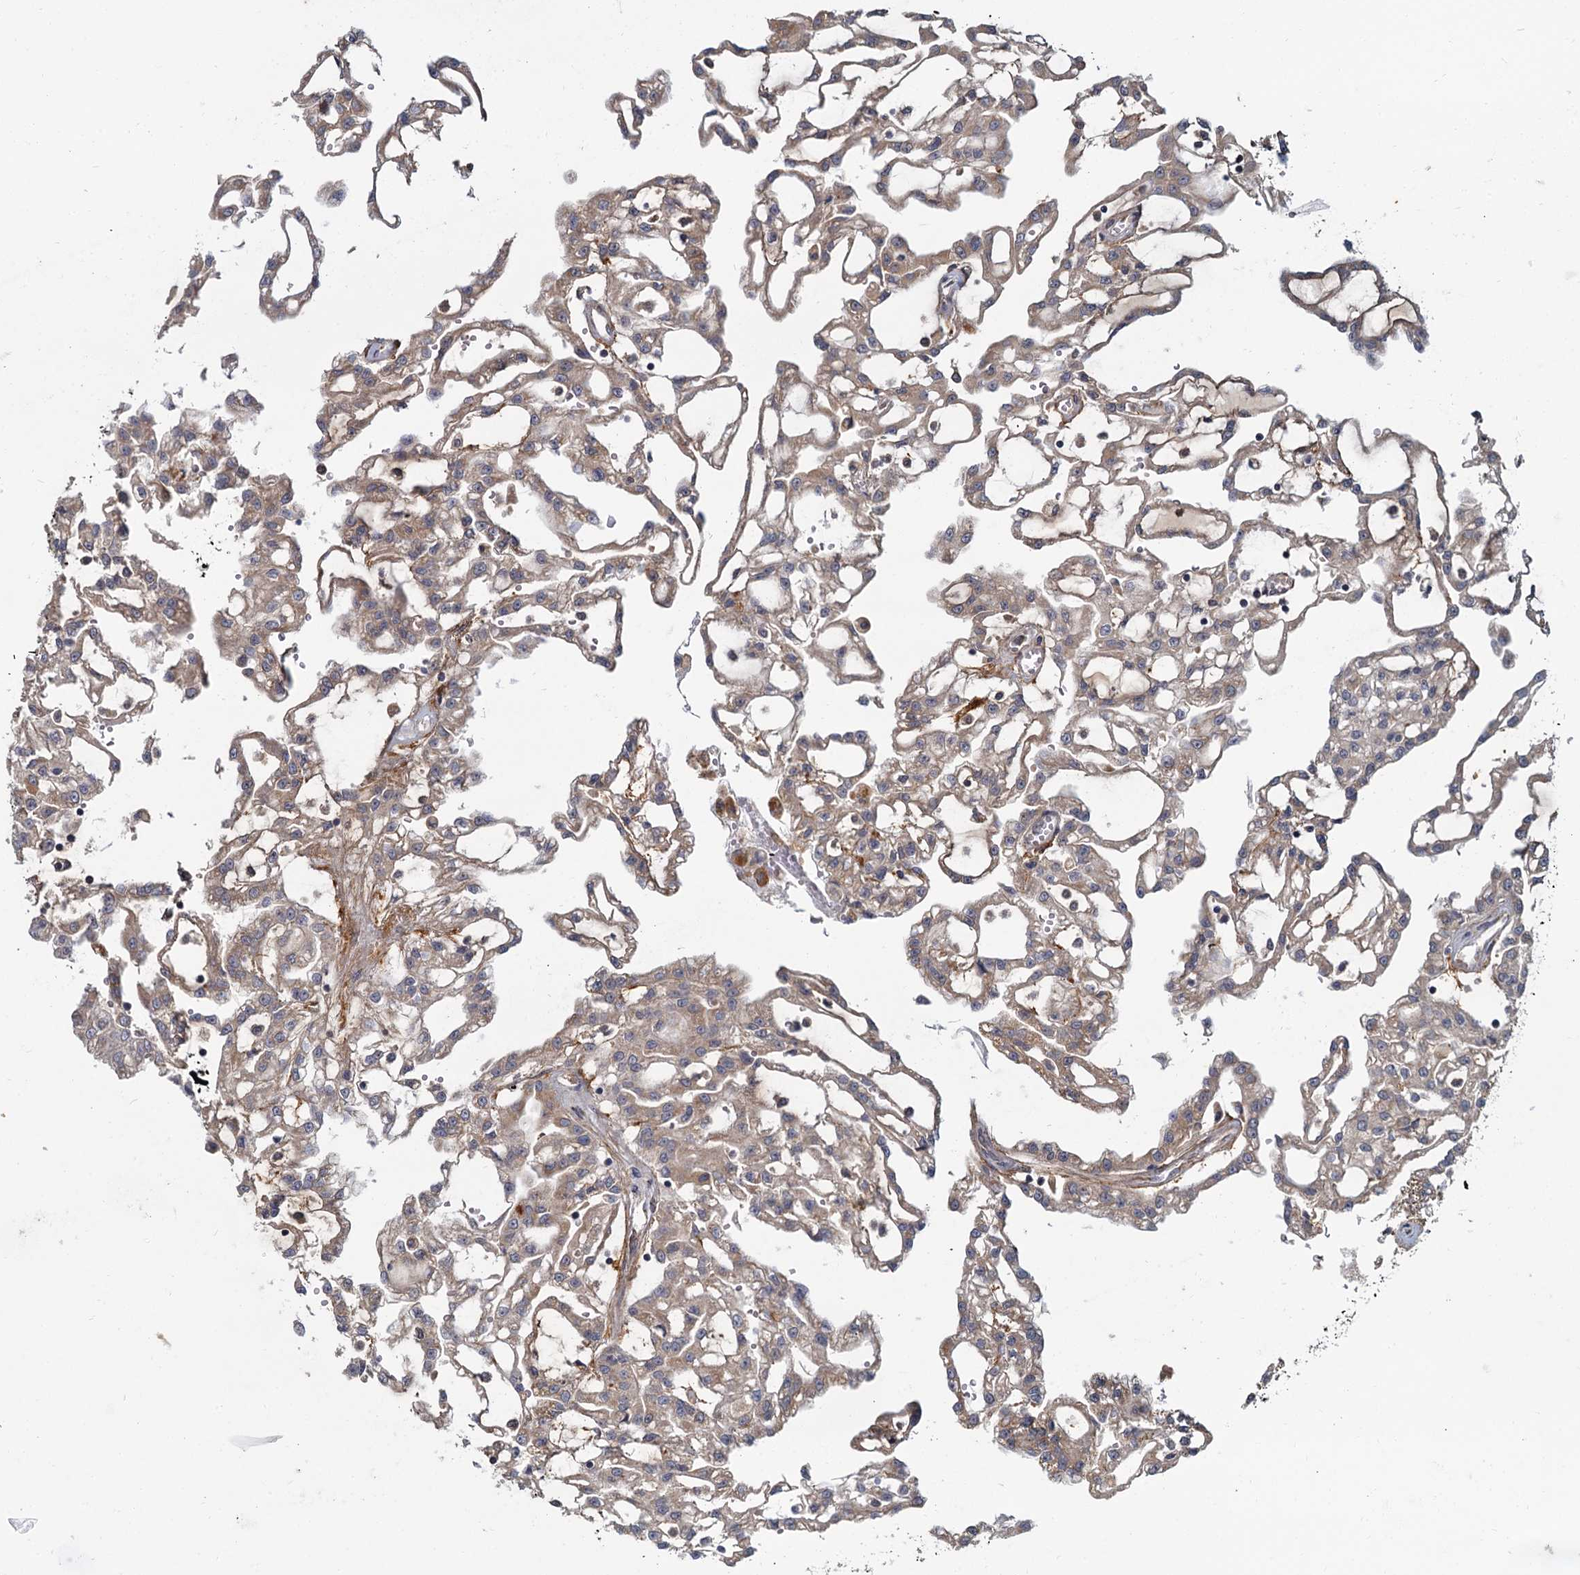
{"staining": {"intensity": "weak", "quantity": ">75%", "location": "cytoplasmic/membranous"}, "tissue": "renal cancer", "cell_type": "Tumor cells", "image_type": "cancer", "snomed": [{"axis": "morphology", "description": "Adenocarcinoma, NOS"}, {"axis": "topography", "description": "Kidney"}], "caption": "Human renal adenocarcinoma stained with a brown dye displays weak cytoplasmic/membranous positive staining in about >75% of tumor cells.", "gene": "LRRC51", "patient": {"sex": "male", "age": 63}}